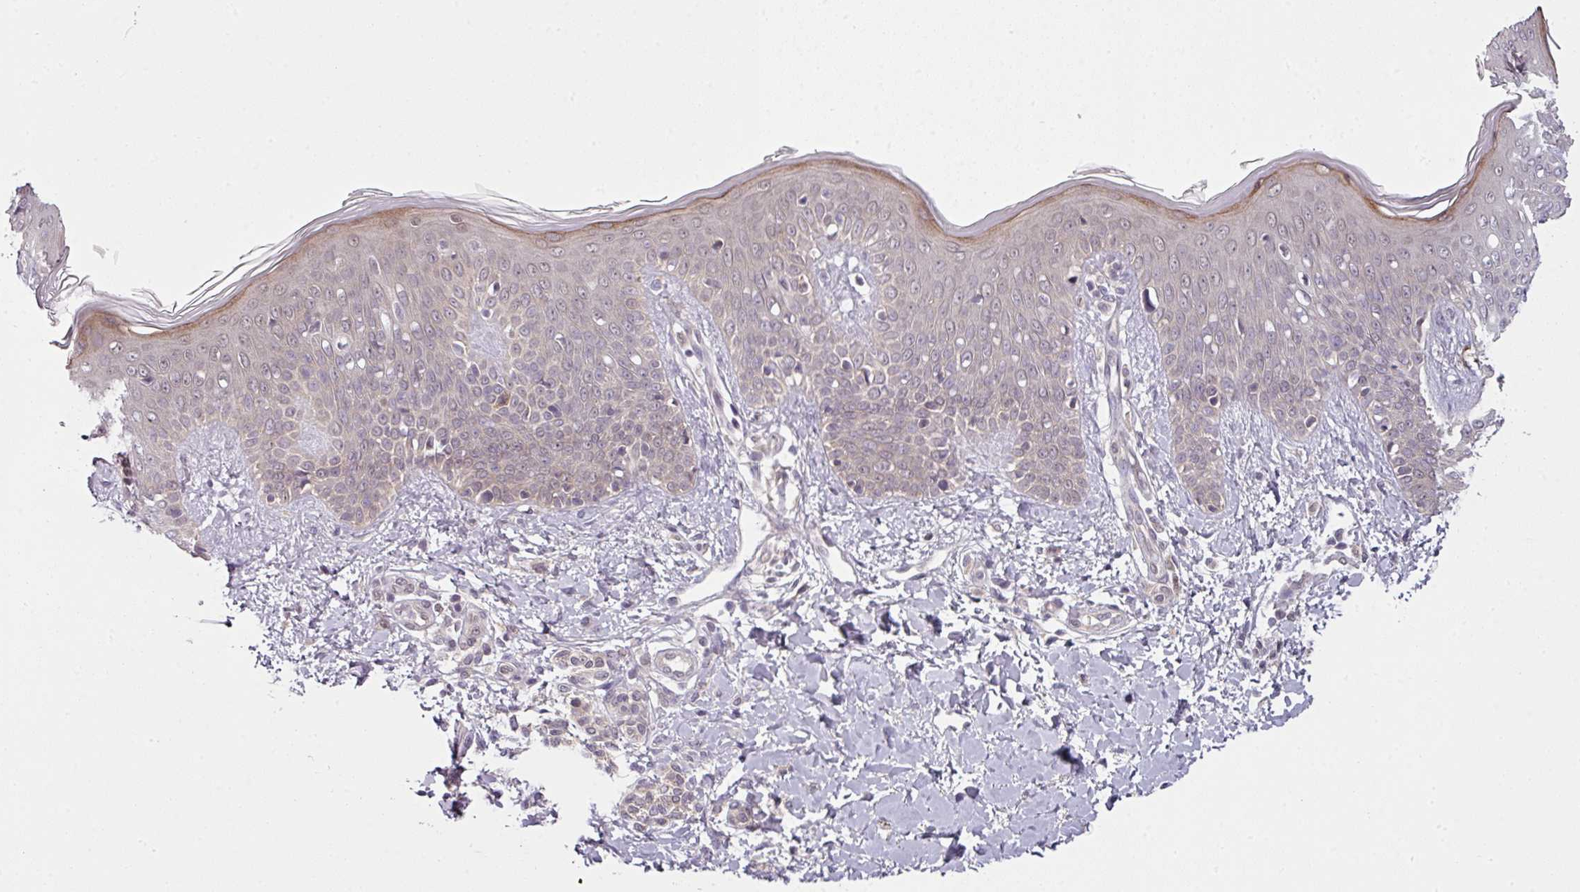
{"staining": {"intensity": "negative", "quantity": "none", "location": "none"}, "tissue": "skin", "cell_type": "Fibroblasts", "image_type": "normal", "snomed": [{"axis": "morphology", "description": "Normal tissue, NOS"}, {"axis": "topography", "description": "Skin"}], "caption": "The image demonstrates no significant positivity in fibroblasts of skin.", "gene": "DERPC", "patient": {"sex": "male", "age": 16}}